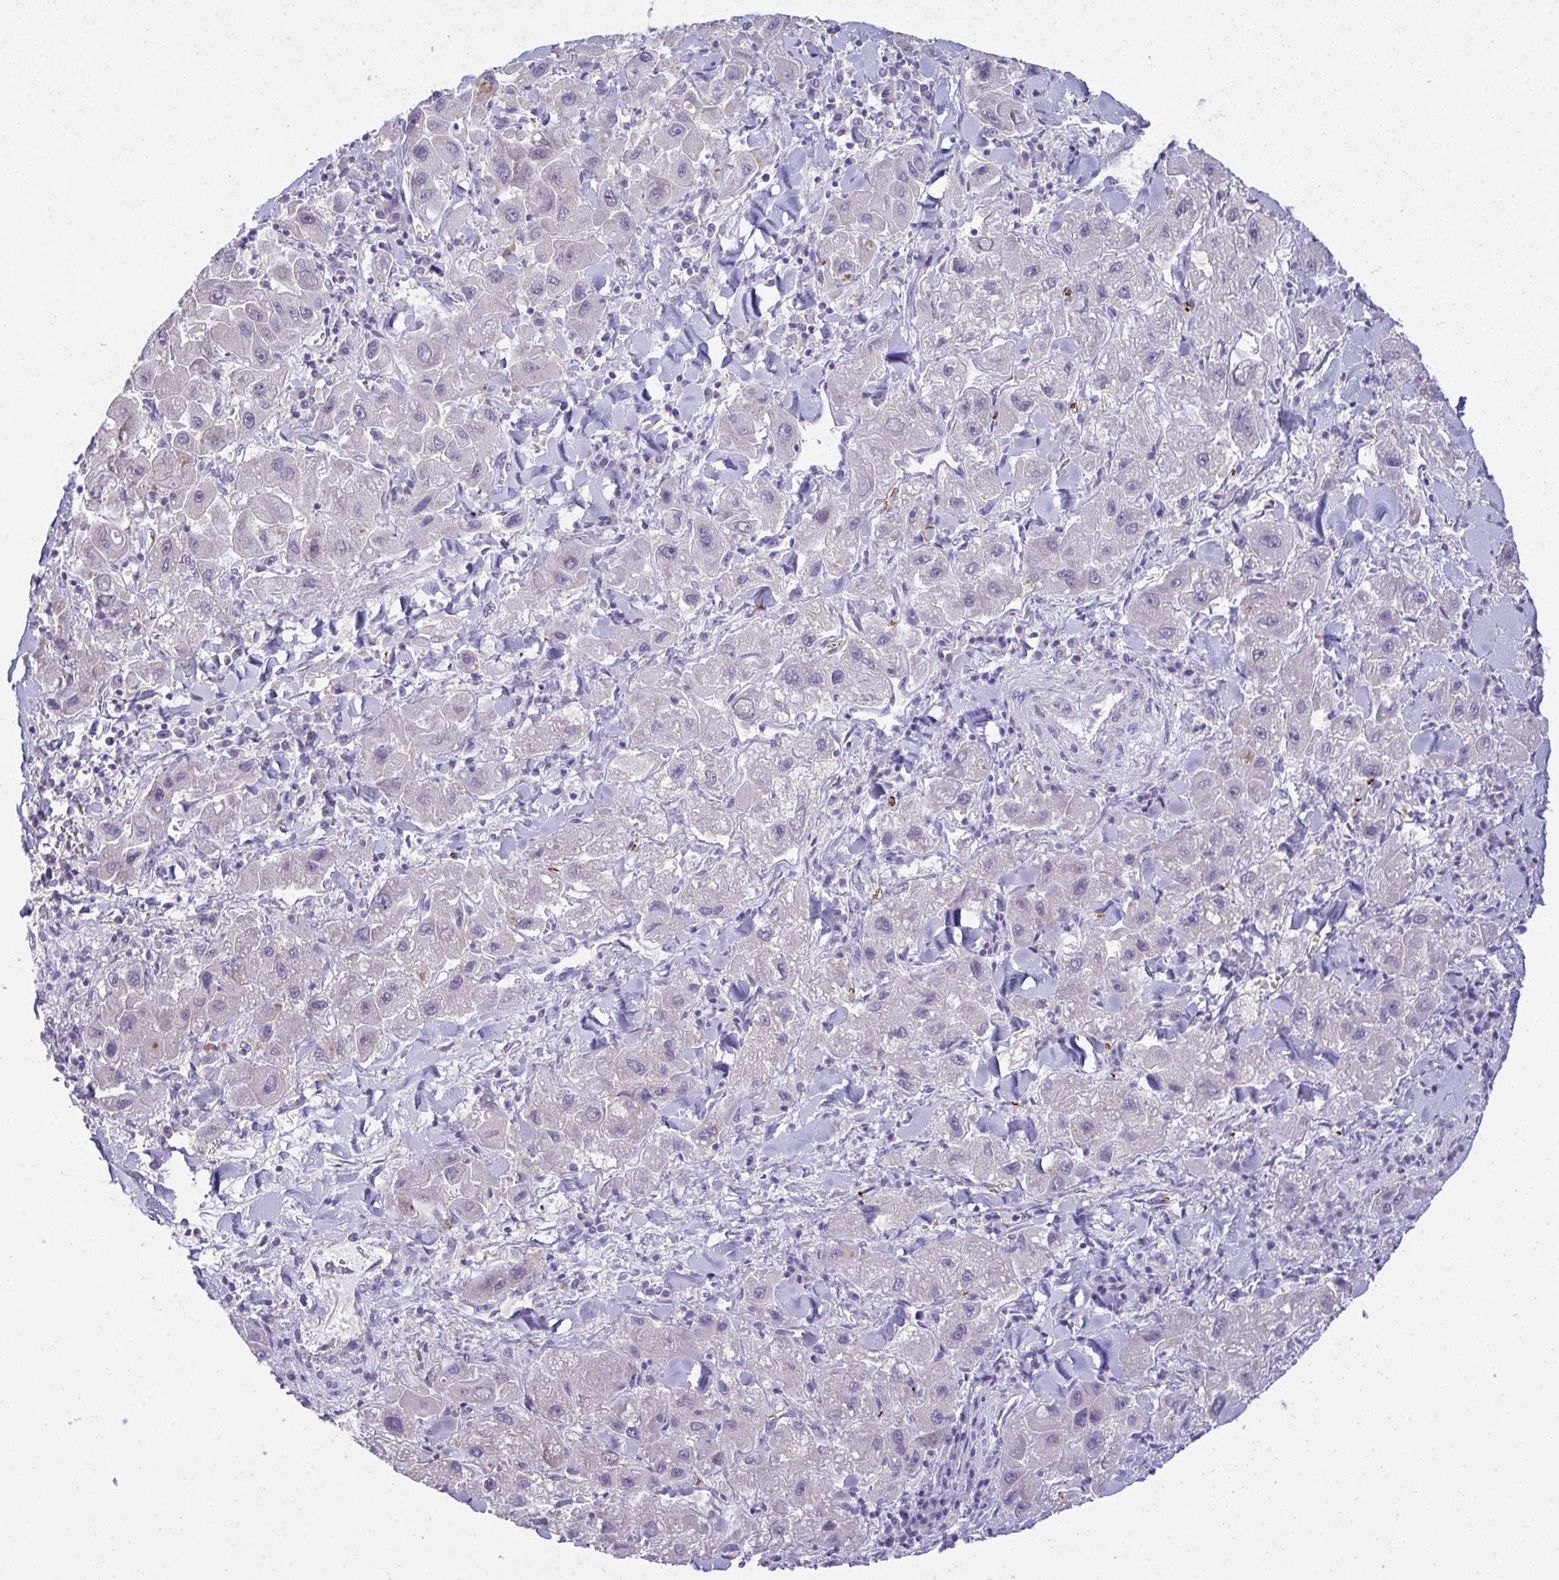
{"staining": {"intensity": "negative", "quantity": "none", "location": "none"}, "tissue": "liver cancer", "cell_type": "Tumor cells", "image_type": "cancer", "snomed": [{"axis": "morphology", "description": "Carcinoma, Hepatocellular, NOS"}, {"axis": "topography", "description": "Liver"}], "caption": "The immunohistochemistry photomicrograph has no significant positivity in tumor cells of liver hepatocellular carcinoma tissue.", "gene": "SPTB", "patient": {"sex": "male", "age": 24}}